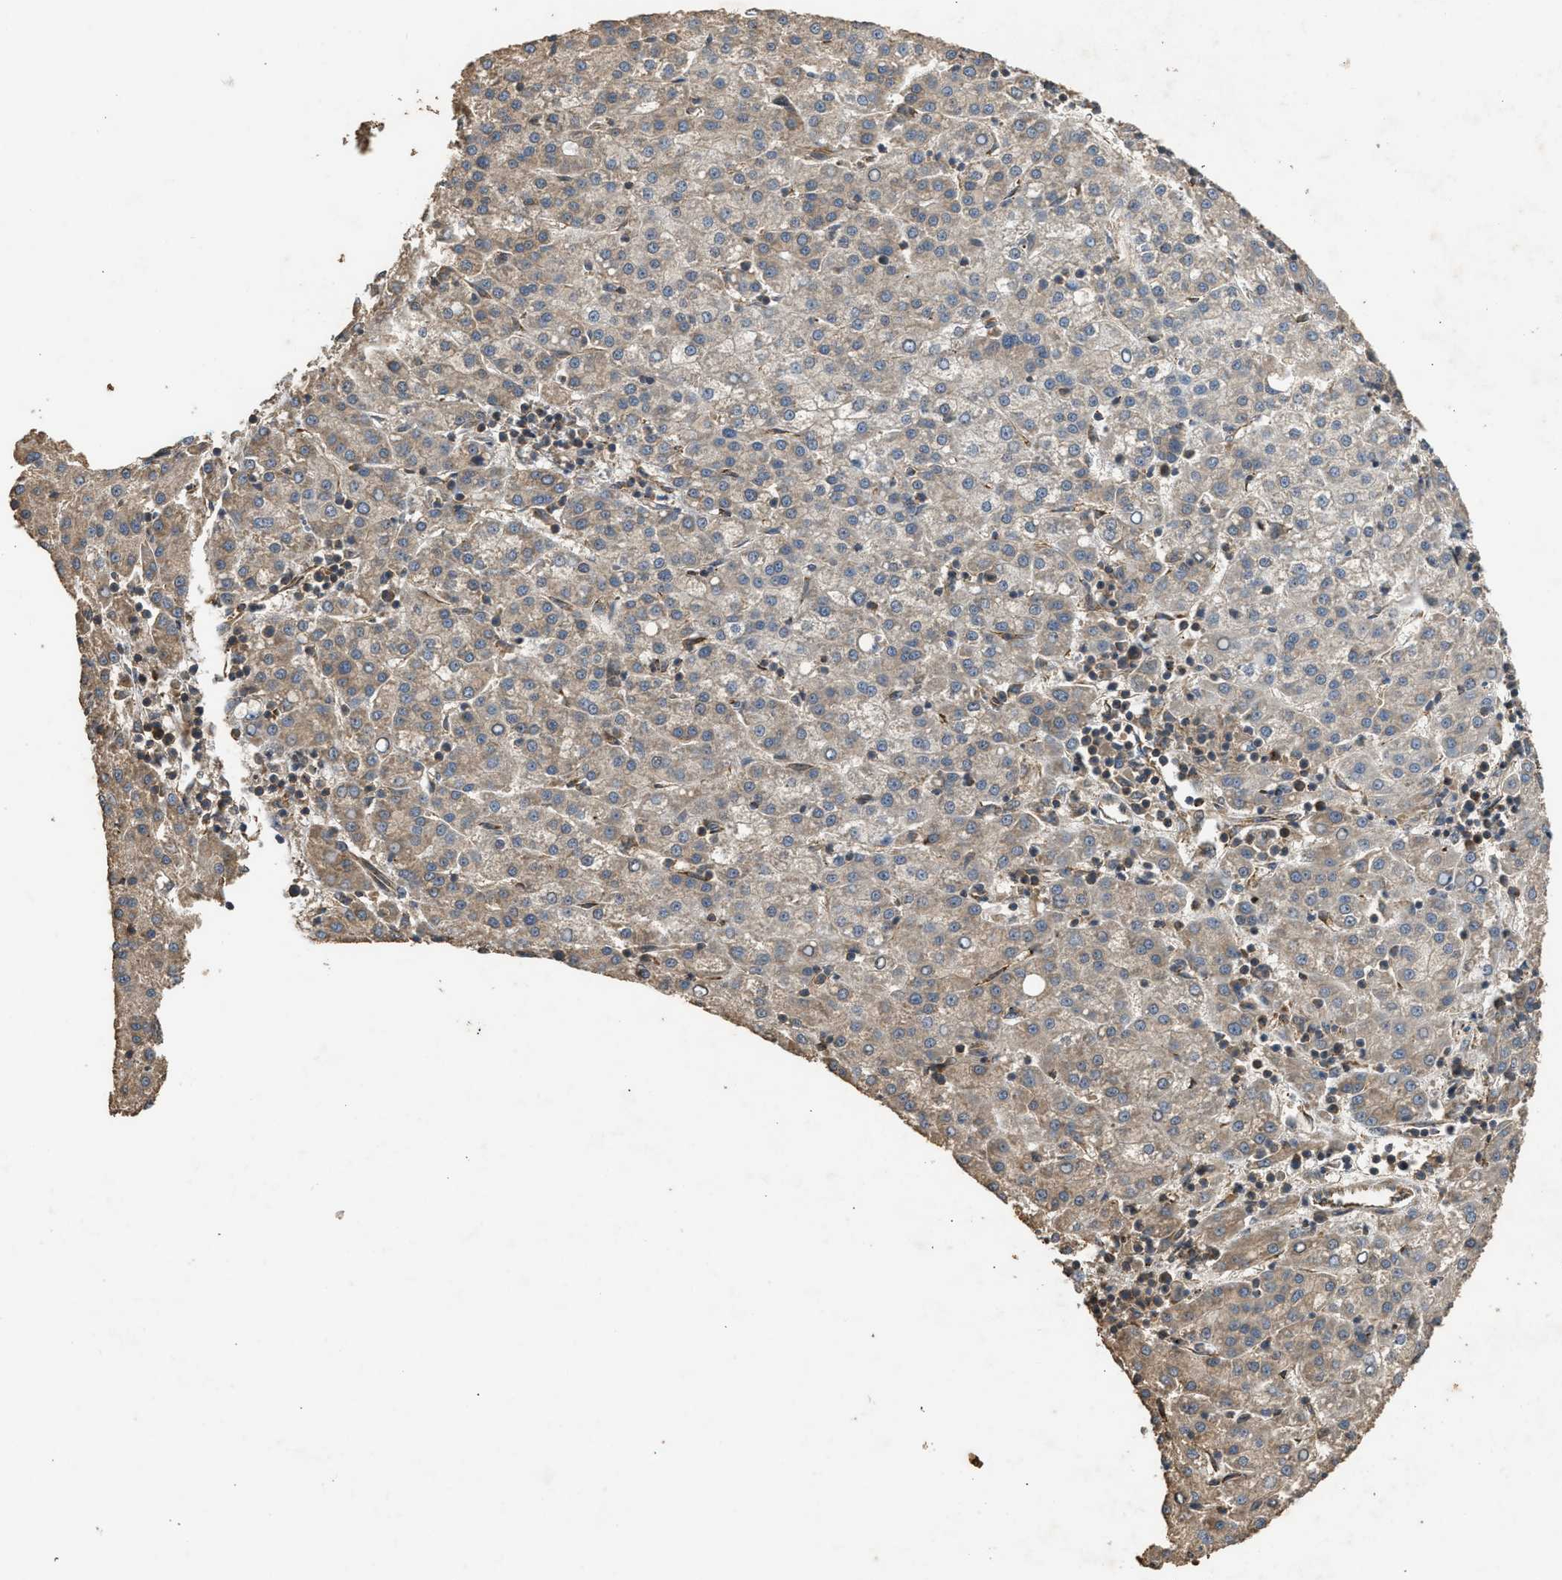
{"staining": {"intensity": "weak", "quantity": "25%-75%", "location": "cytoplasmic/membranous"}, "tissue": "liver cancer", "cell_type": "Tumor cells", "image_type": "cancer", "snomed": [{"axis": "morphology", "description": "Carcinoma, Hepatocellular, NOS"}, {"axis": "topography", "description": "Liver"}], "caption": "High-power microscopy captured an immunohistochemistry histopathology image of liver cancer (hepatocellular carcinoma), revealing weak cytoplasmic/membranous positivity in approximately 25%-75% of tumor cells.", "gene": "HIP1R", "patient": {"sex": "female", "age": 58}}